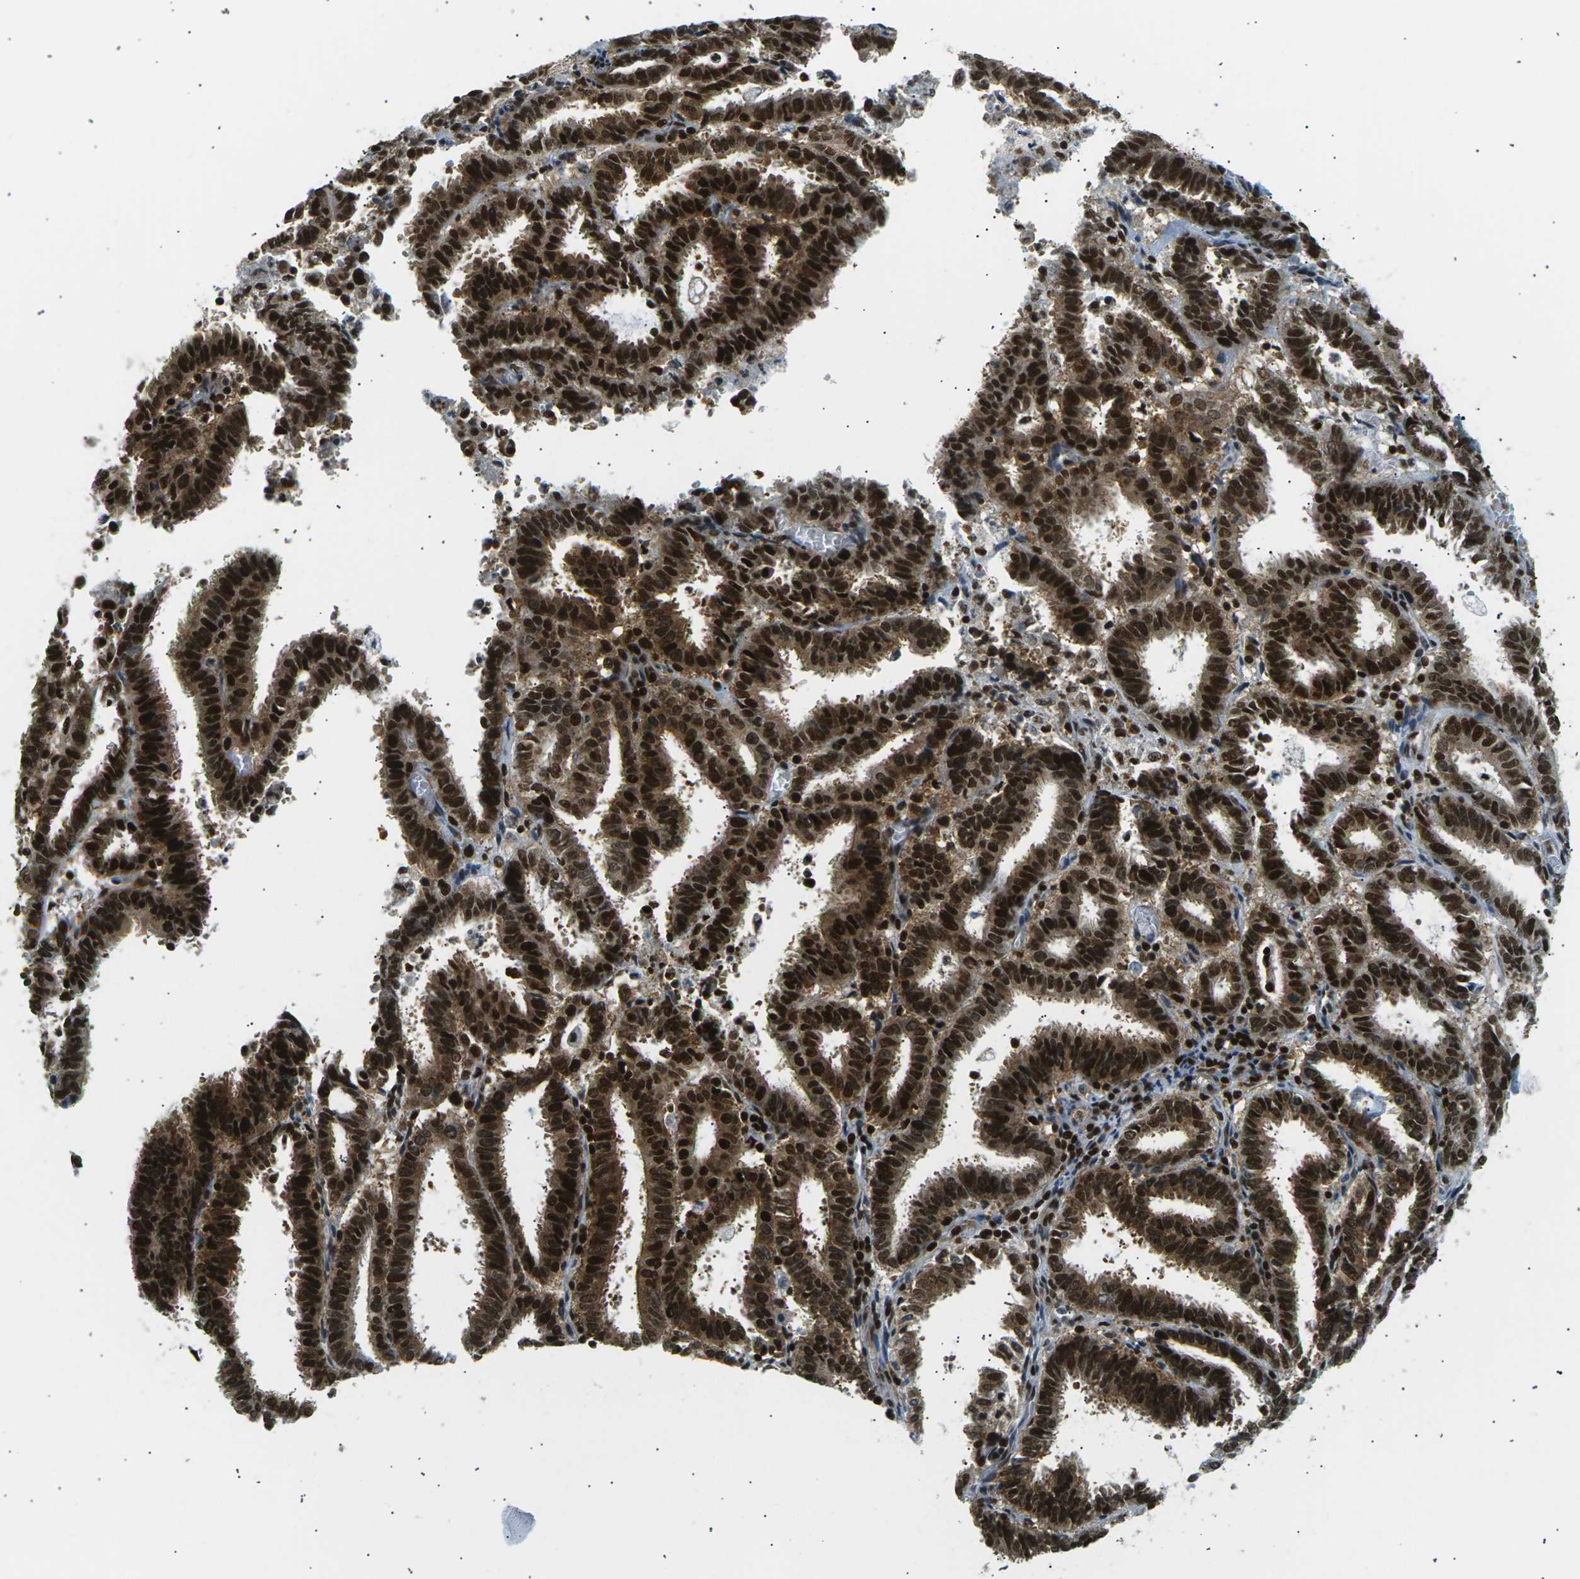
{"staining": {"intensity": "strong", "quantity": ">75%", "location": "cytoplasmic/membranous,nuclear"}, "tissue": "endometrial cancer", "cell_type": "Tumor cells", "image_type": "cancer", "snomed": [{"axis": "morphology", "description": "Adenocarcinoma, NOS"}, {"axis": "topography", "description": "Uterus"}], "caption": "Human adenocarcinoma (endometrial) stained with a brown dye shows strong cytoplasmic/membranous and nuclear positive positivity in about >75% of tumor cells.", "gene": "RPA2", "patient": {"sex": "female", "age": 83}}